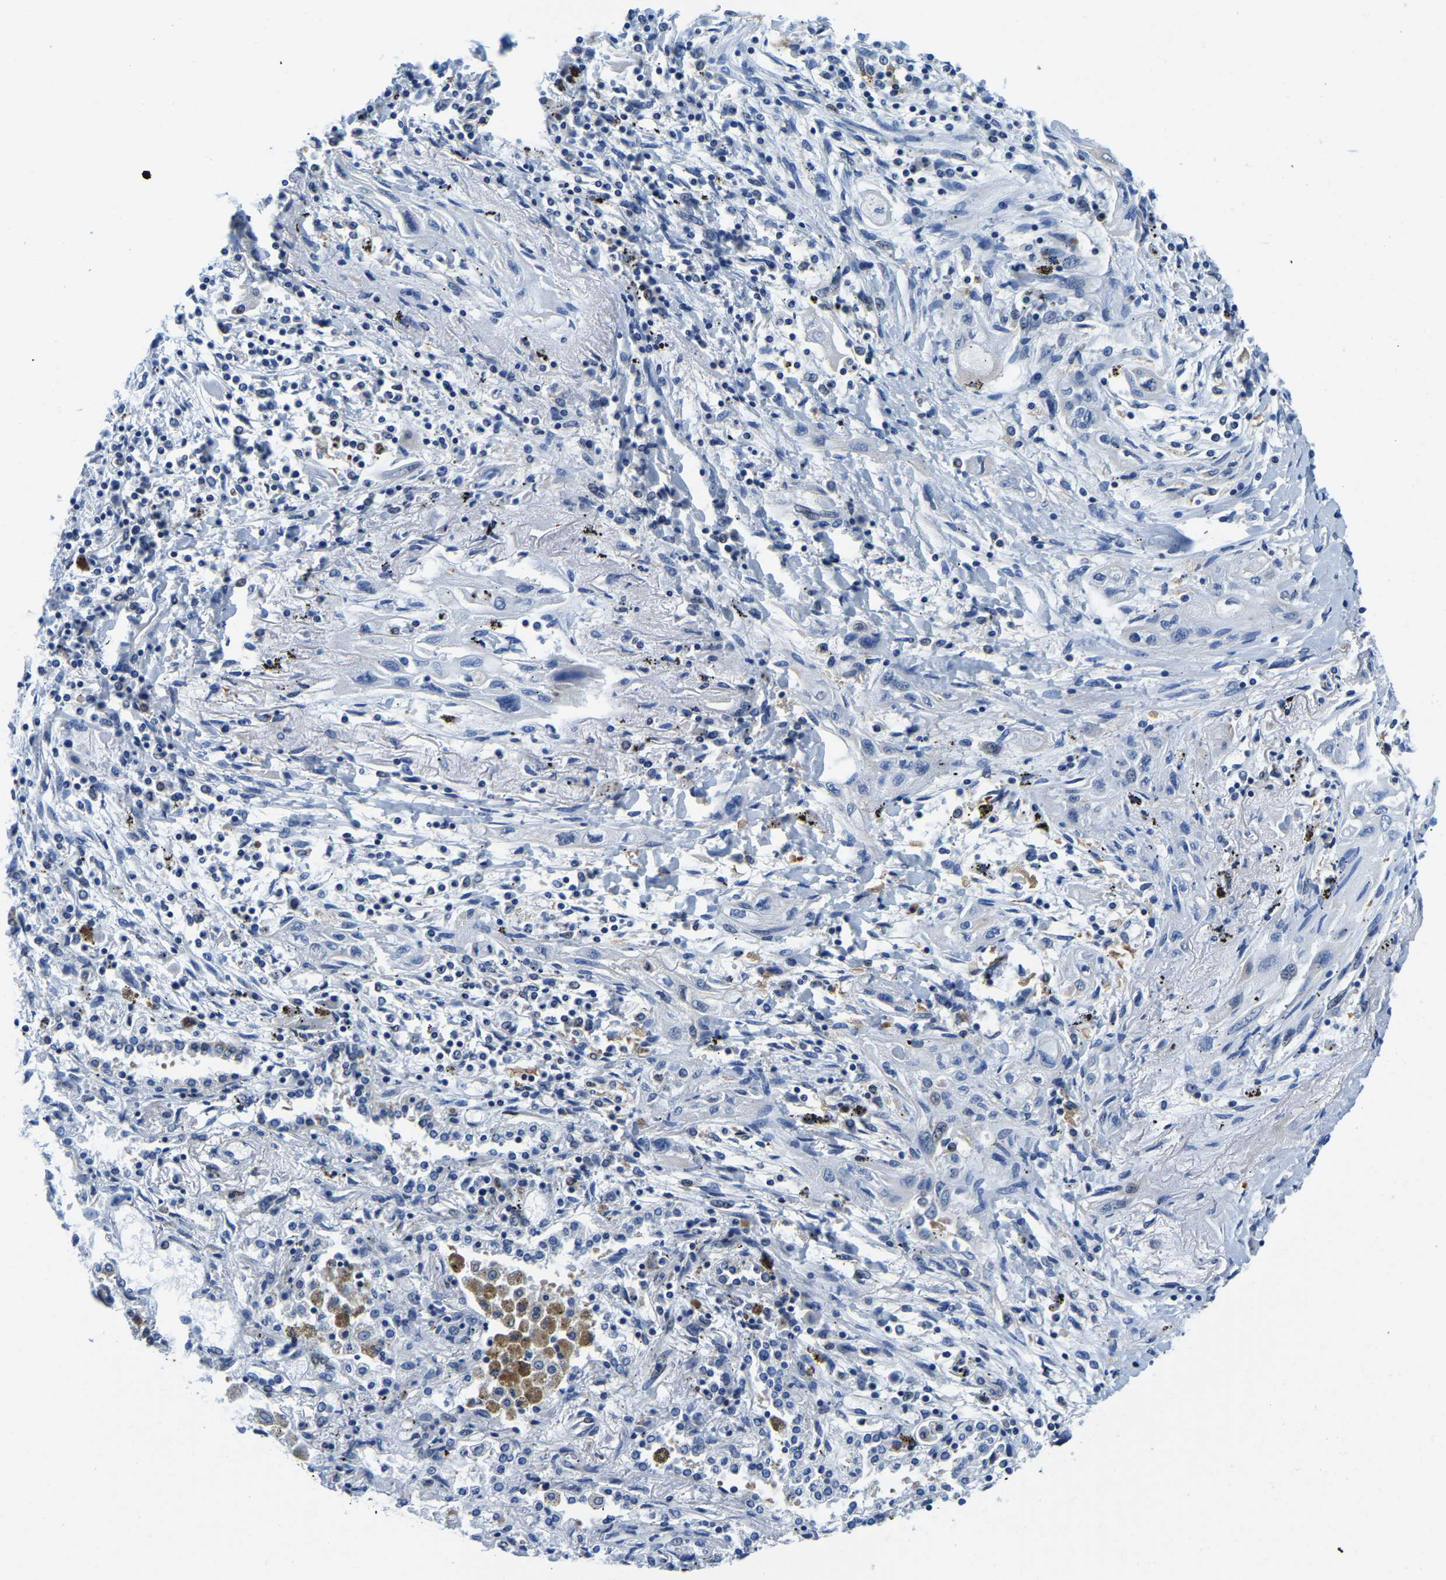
{"staining": {"intensity": "negative", "quantity": "none", "location": "none"}, "tissue": "lung cancer", "cell_type": "Tumor cells", "image_type": "cancer", "snomed": [{"axis": "morphology", "description": "Squamous cell carcinoma, NOS"}, {"axis": "topography", "description": "Lung"}], "caption": "Immunohistochemistry image of neoplastic tissue: human lung squamous cell carcinoma stained with DAB (3,3'-diaminobenzidine) demonstrates no significant protein positivity in tumor cells.", "gene": "BNIP3L", "patient": {"sex": "female", "age": 47}}